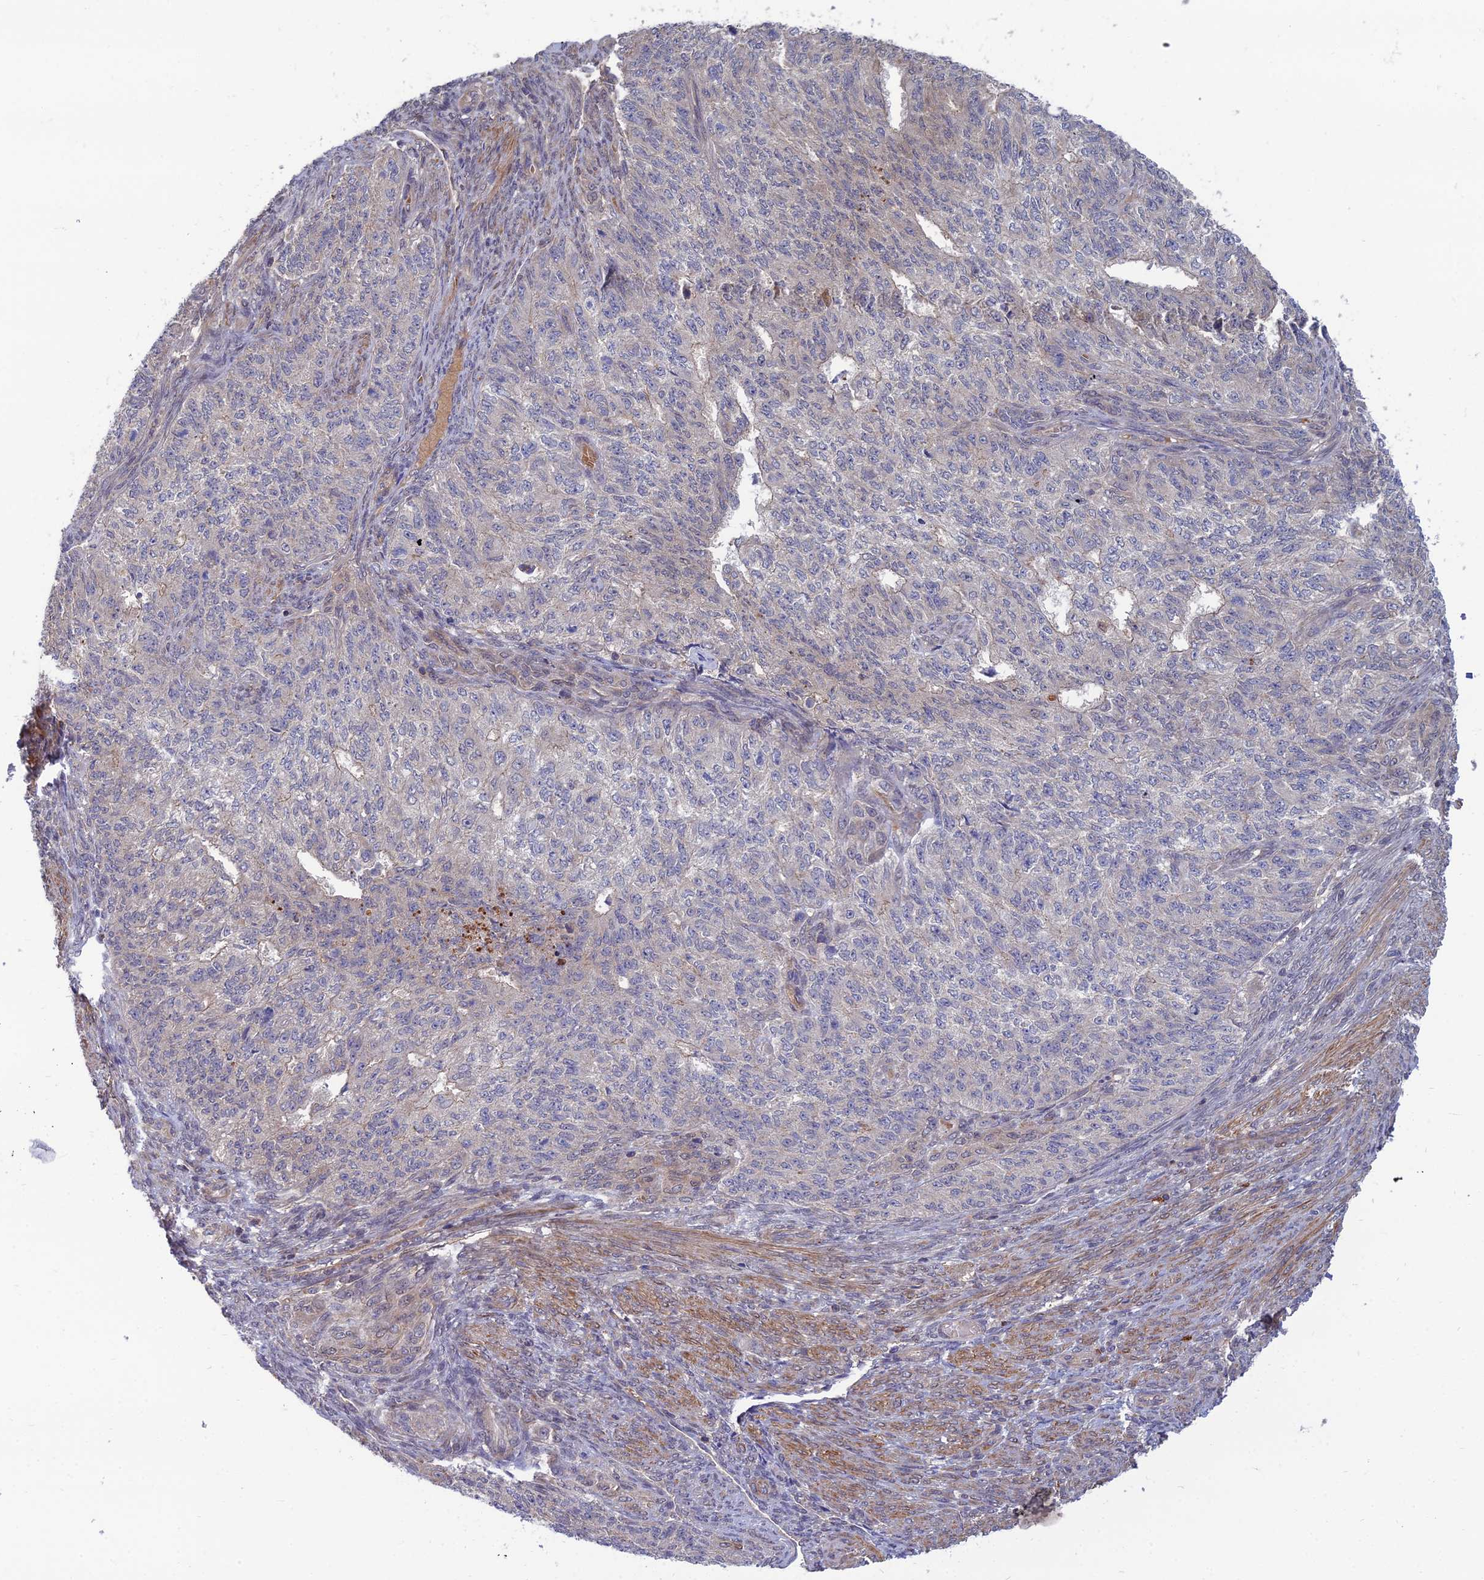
{"staining": {"intensity": "negative", "quantity": "none", "location": "none"}, "tissue": "endometrial cancer", "cell_type": "Tumor cells", "image_type": "cancer", "snomed": [{"axis": "morphology", "description": "Adenocarcinoma, NOS"}, {"axis": "topography", "description": "Endometrium"}], "caption": "Immunohistochemistry micrograph of neoplastic tissue: human adenocarcinoma (endometrial) stained with DAB (3,3'-diaminobenzidine) reveals no significant protein expression in tumor cells.", "gene": "OPA3", "patient": {"sex": "female", "age": 32}}